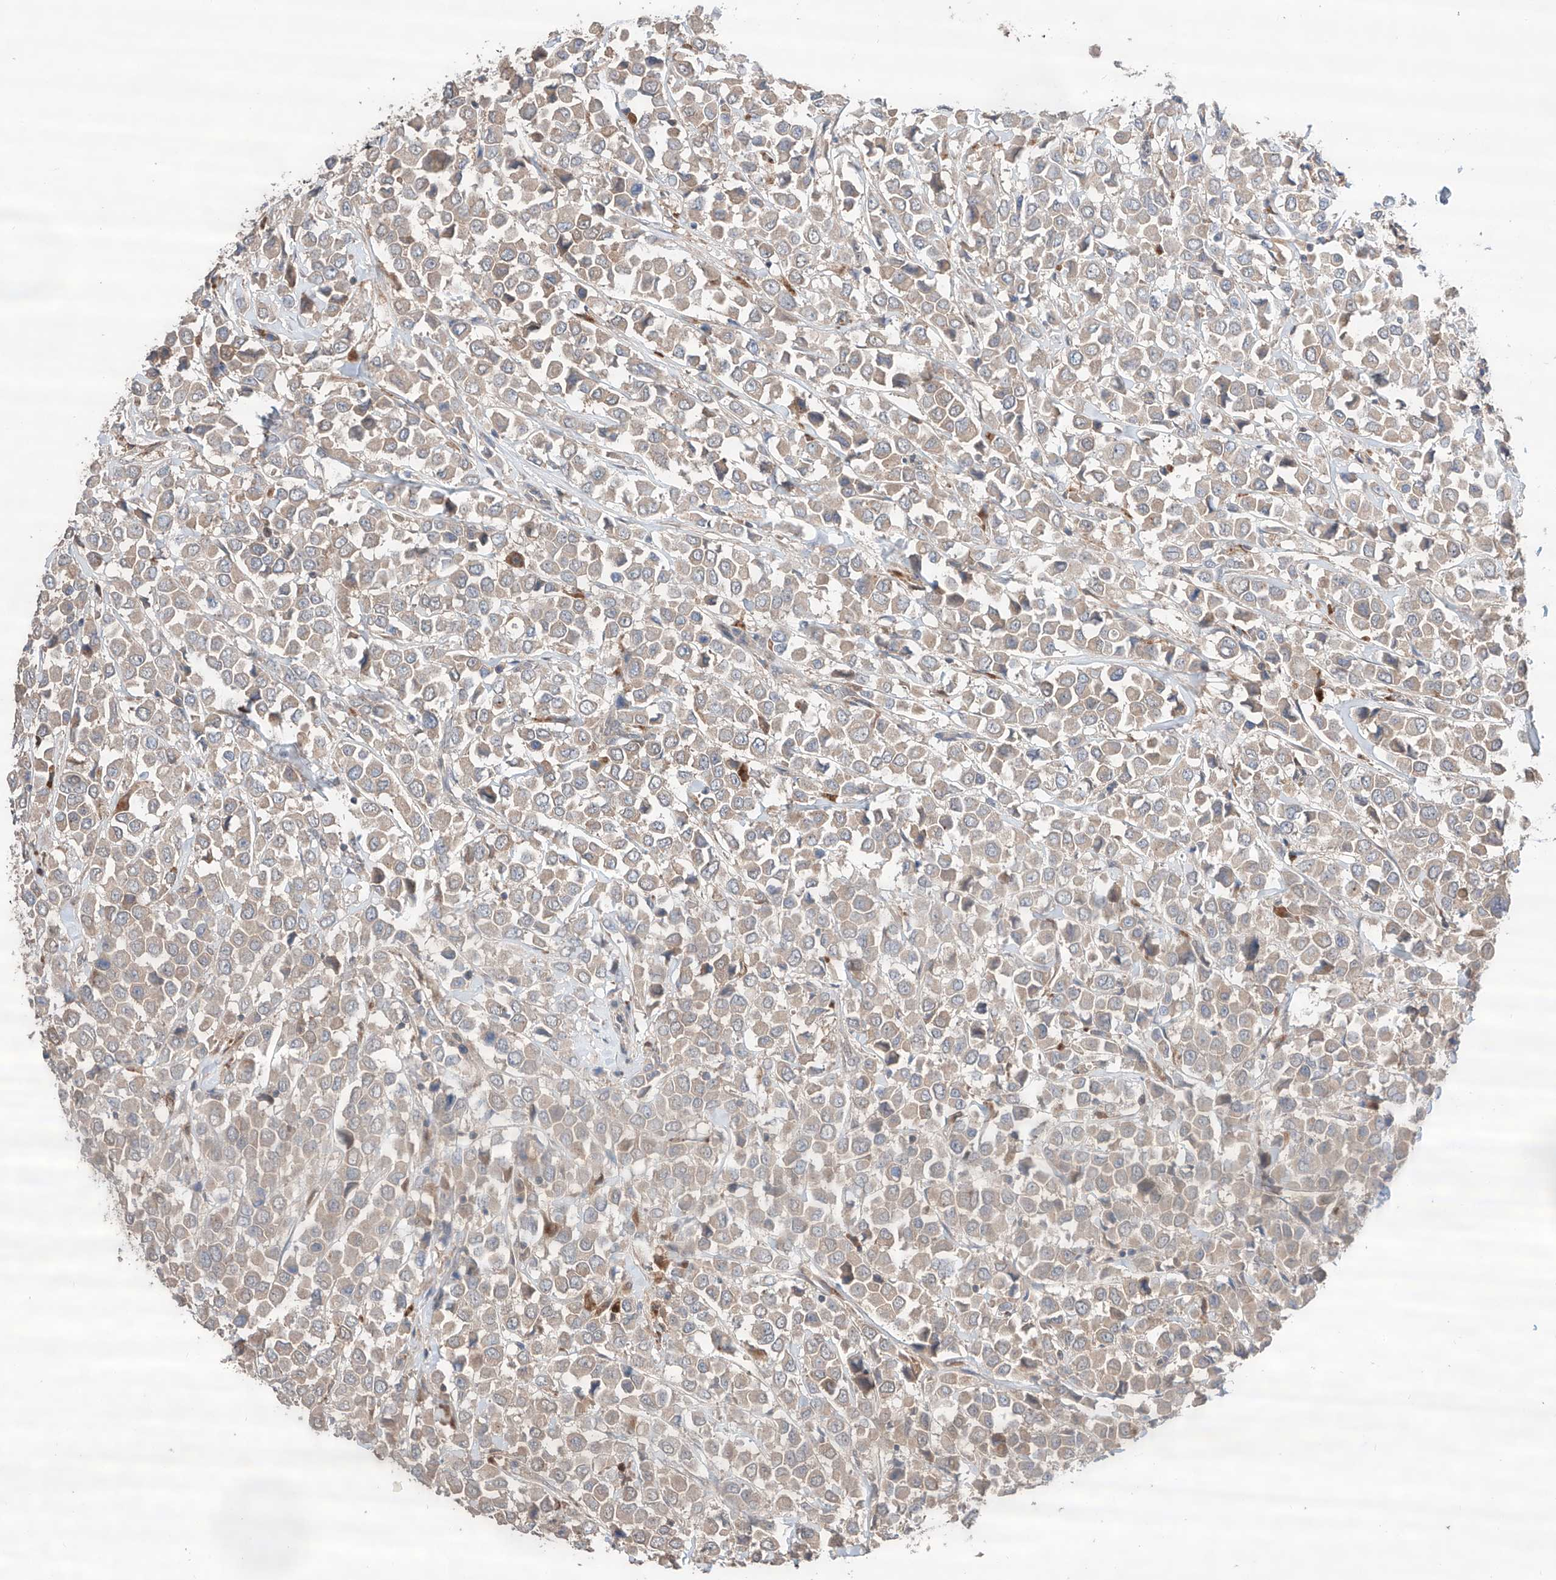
{"staining": {"intensity": "weak", "quantity": "<25%", "location": "cytoplasmic/membranous"}, "tissue": "breast cancer", "cell_type": "Tumor cells", "image_type": "cancer", "snomed": [{"axis": "morphology", "description": "Duct carcinoma"}, {"axis": "topography", "description": "Breast"}], "caption": "Breast invasive ductal carcinoma was stained to show a protein in brown. There is no significant expression in tumor cells.", "gene": "ZFHX2", "patient": {"sex": "female", "age": 61}}